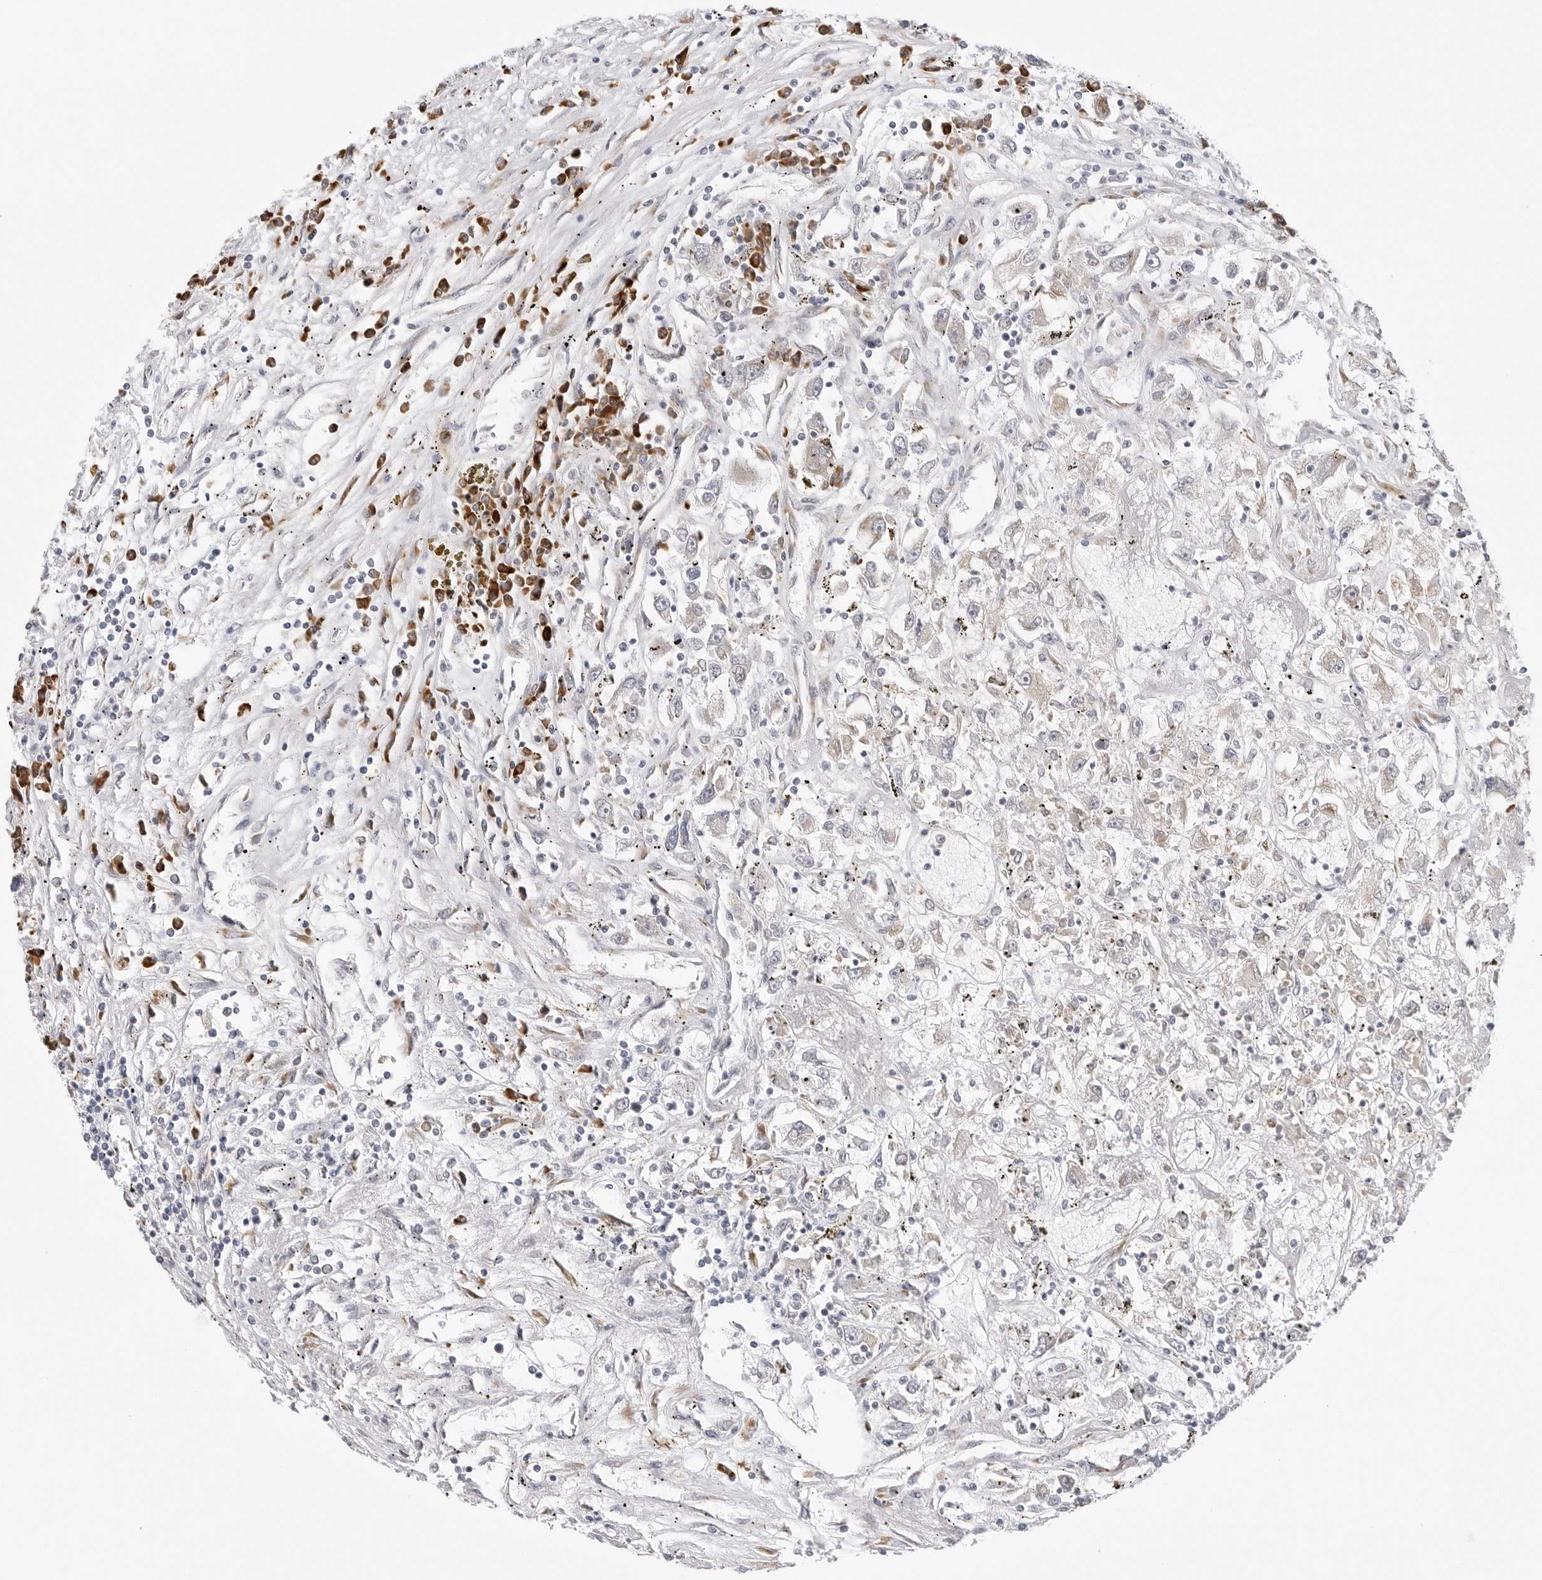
{"staining": {"intensity": "negative", "quantity": "none", "location": "none"}, "tissue": "renal cancer", "cell_type": "Tumor cells", "image_type": "cancer", "snomed": [{"axis": "morphology", "description": "Adenocarcinoma, NOS"}, {"axis": "topography", "description": "Kidney"}], "caption": "A high-resolution image shows immunohistochemistry (IHC) staining of renal cancer, which shows no significant expression in tumor cells.", "gene": "RPN1", "patient": {"sex": "female", "age": 52}}